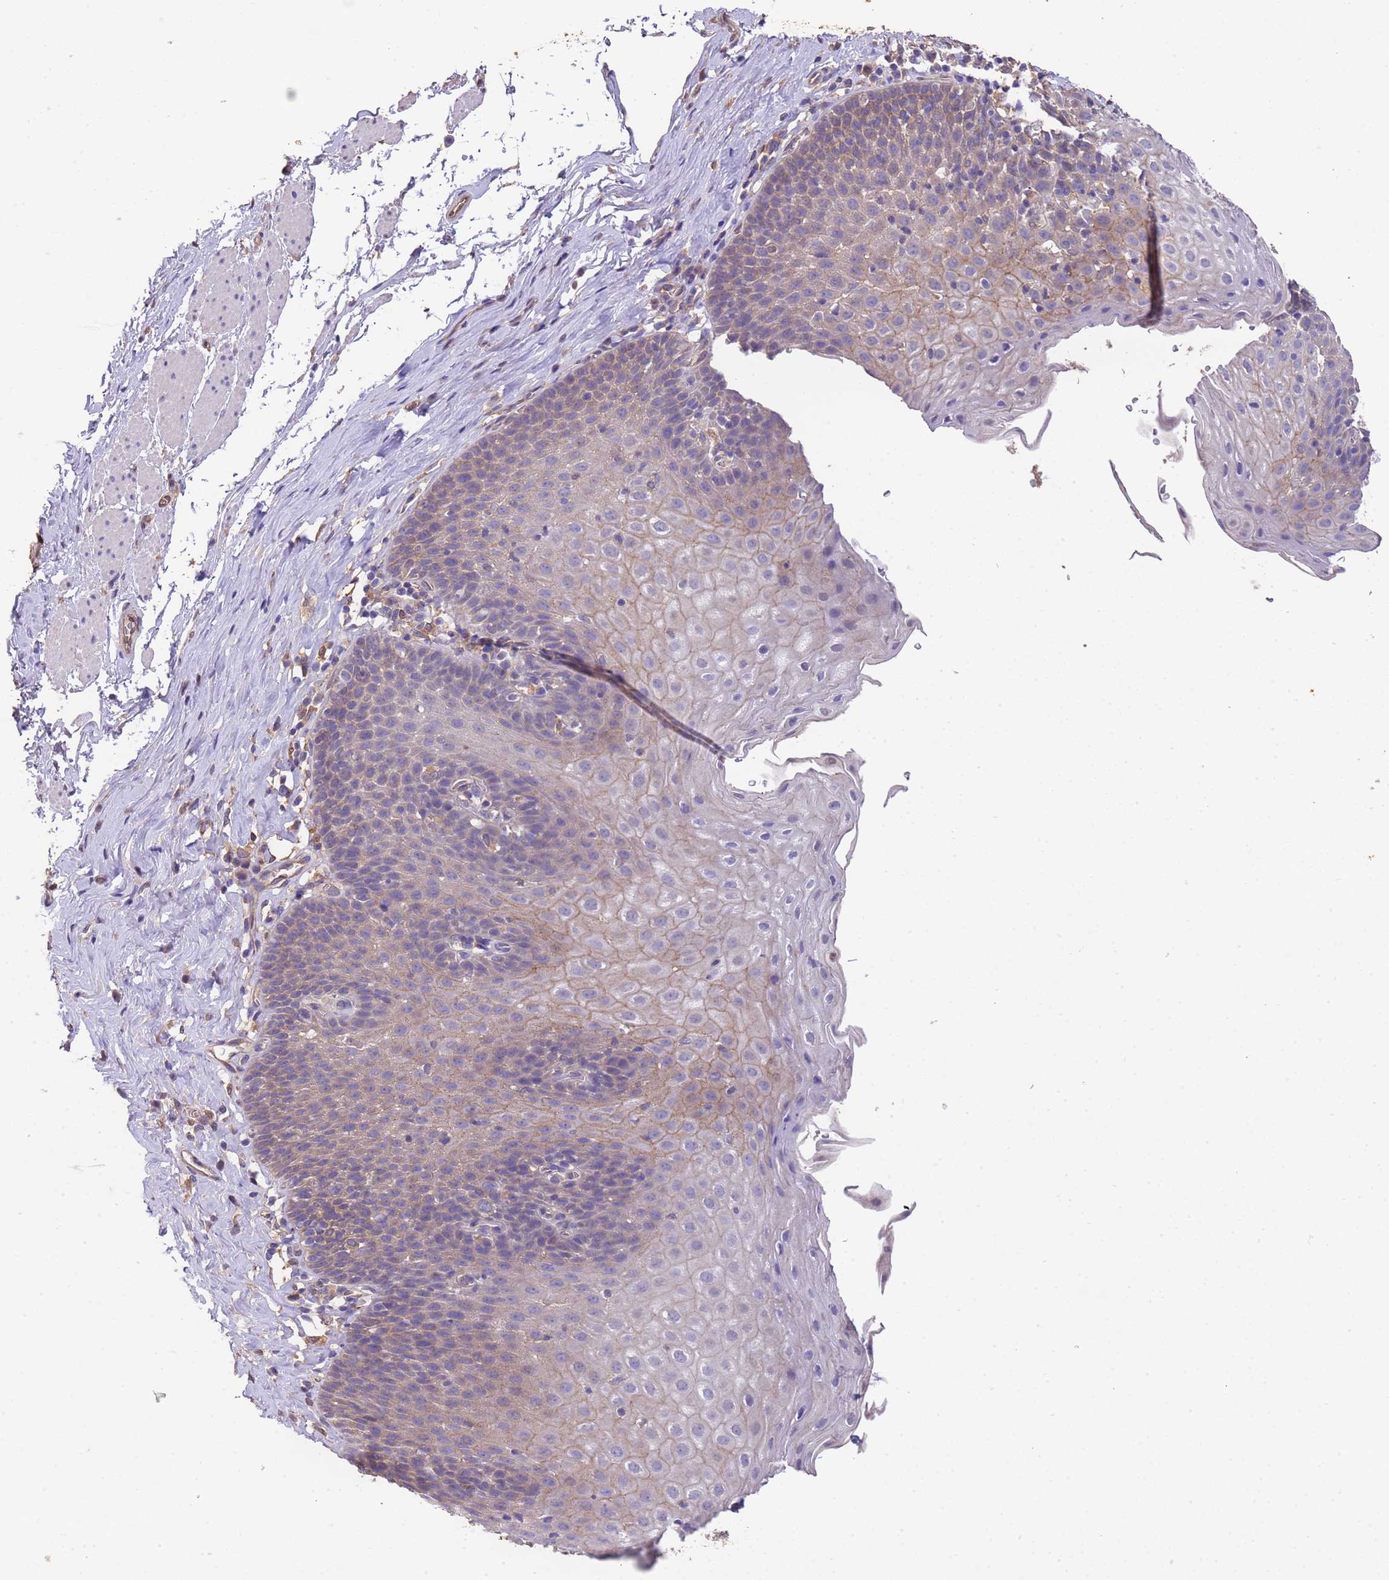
{"staining": {"intensity": "moderate", "quantity": "<25%", "location": "cytoplasmic/membranous,nuclear"}, "tissue": "esophagus", "cell_type": "Squamous epithelial cells", "image_type": "normal", "snomed": [{"axis": "morphology", "description": "Normal tissue, NOS"}, {"axis": "topography", "description": "Esophagus"}], "caption": "High-magnification brightfield microscopy of benign esophagus stained with DAB (3,3'-diaminobenzidine) (brown) and counterstained with hematoxylin (blue). squamous epithelial cells exhibit moderate cytoplasmic/membranous,nuclear staining is identified in approximately<25% of cells.", "gene": "NPHP1", "patient": {"sex": "female", "age": 61}}